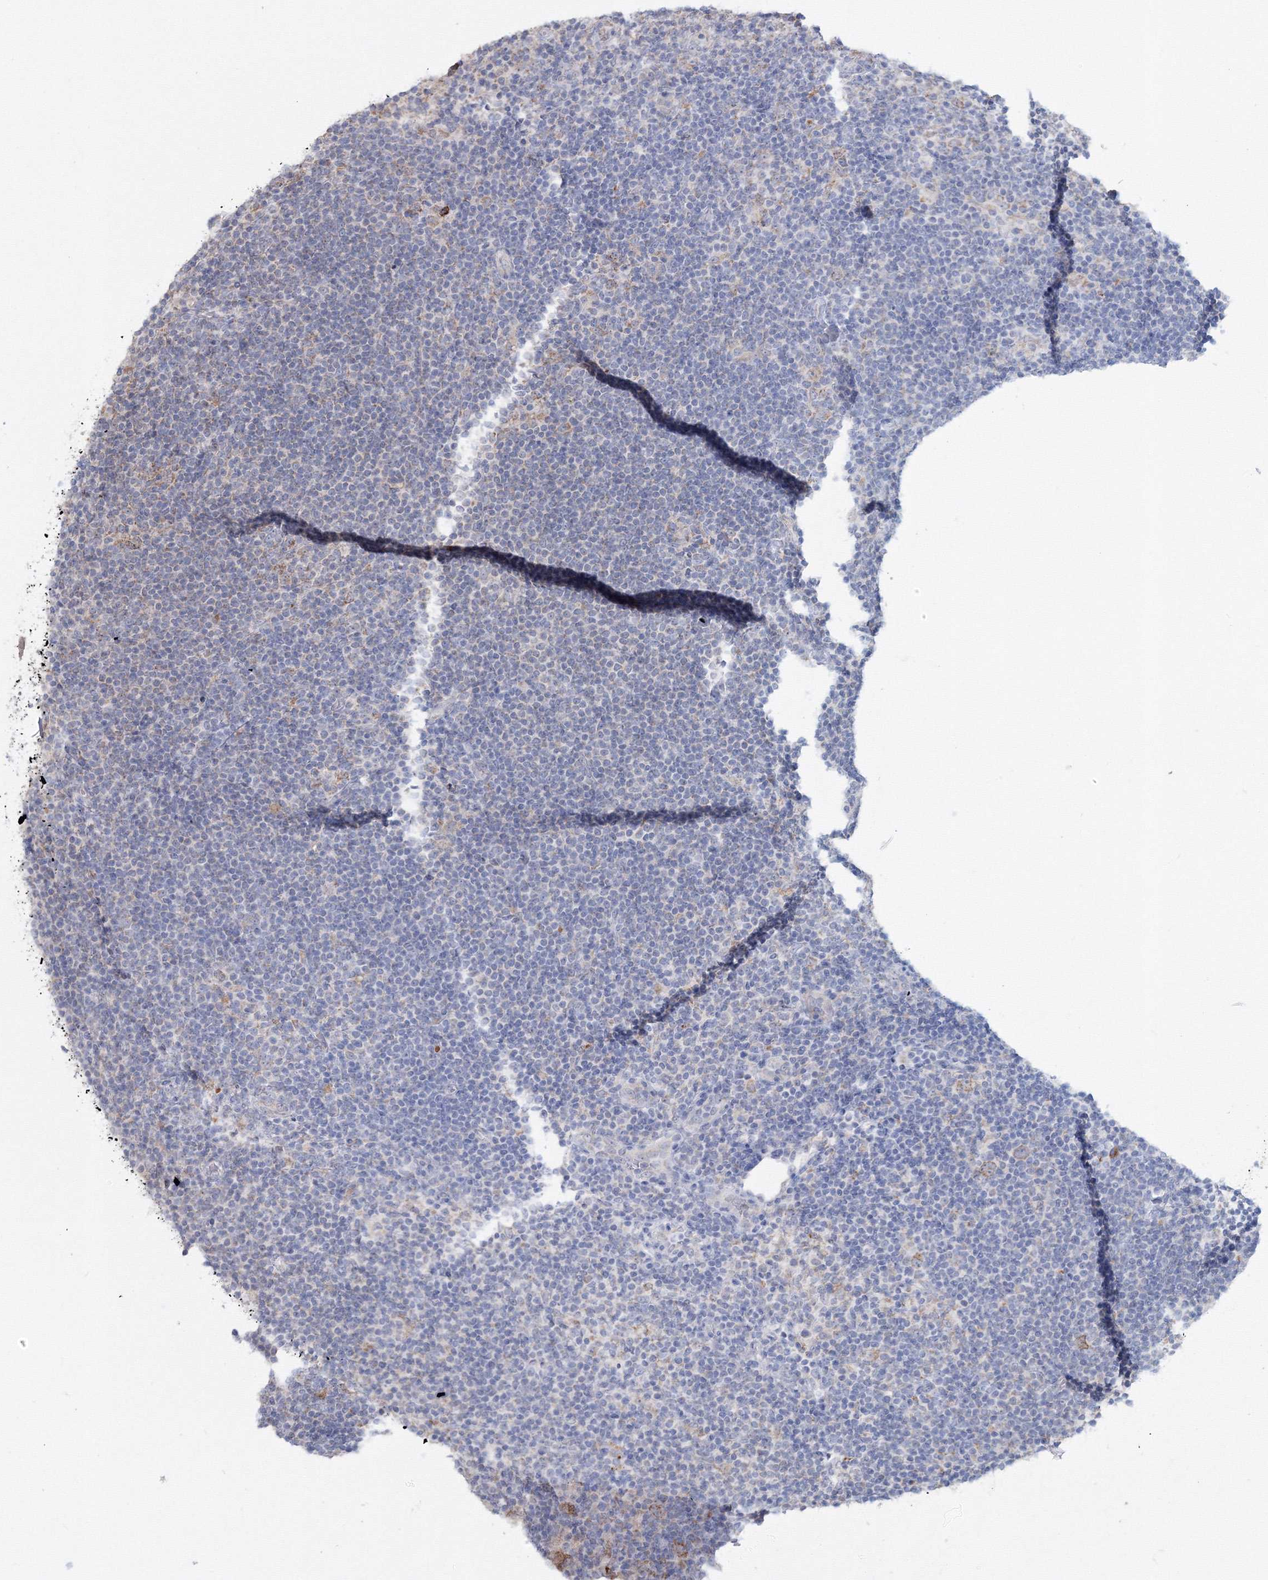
{"staining": {"intensity": "weak", "quantity": ">75%", "location": "cytoplasmic/membranous"}, "tissue": "lymphoma", "cell_type": "Tumor cells", "image_type": "cancer", "snomed": [{"axis": "morphology", "description": "Hodgkin's disease, NOS"}, {"axis": "topography", "description": "Lymph node"}], "caption": "Immunohistochemistry (DAB) staining of human lymphoma shows weak cytoplasmic/membranous protein positivity in about >75% of tumor cells.", "gene": "PEX13", "patient": {"sex": "female", "age": 57}}